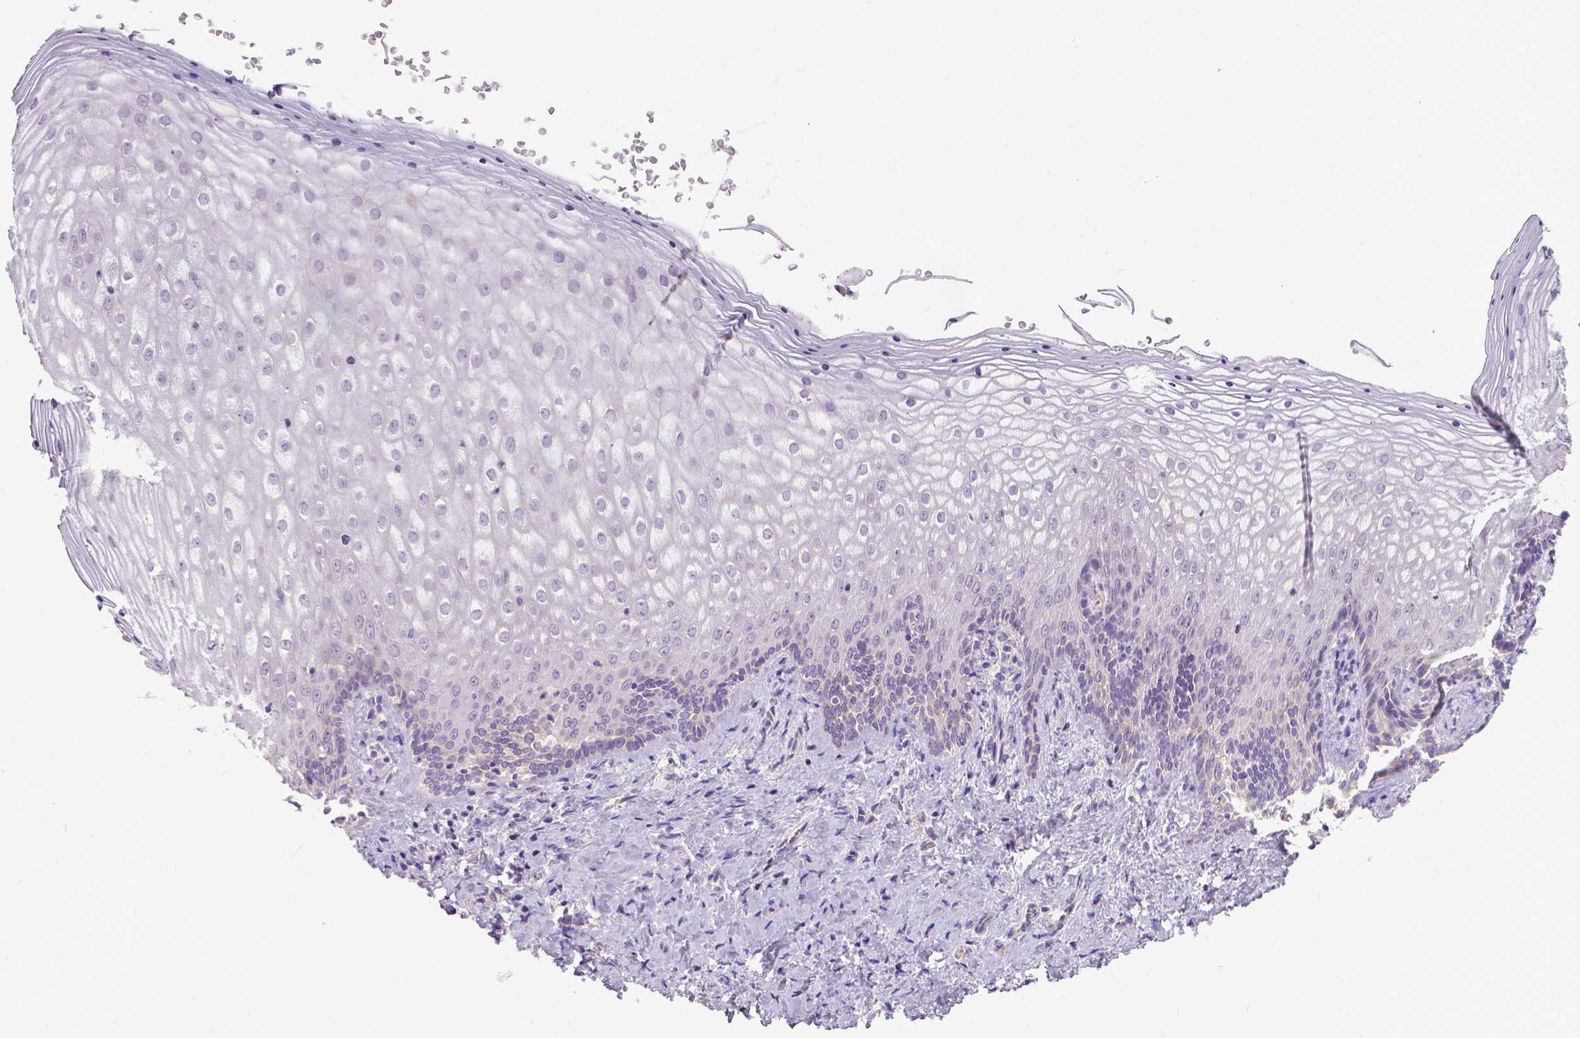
{"staining": {"intensity": "negative", "quantity": "none", "location": "none"}, "tissue": "vagina", "cell_type": "Squamous epithelial cells", "image_type": "normal", "snomed": [{"axis": "morphology", "description": "Normal tissue, NOS"}, {"axis": "topography", "description": "Vagina"}], "caption": "High power microscopy photomicrograph of an immunohistochemistry histopathology image of normal vagina, revealing no significant staining in squamous epithelial cells. Nuclei are stained in blue.", "gene": "SYN1", "patient": {"sex": "female", "age": 42}}